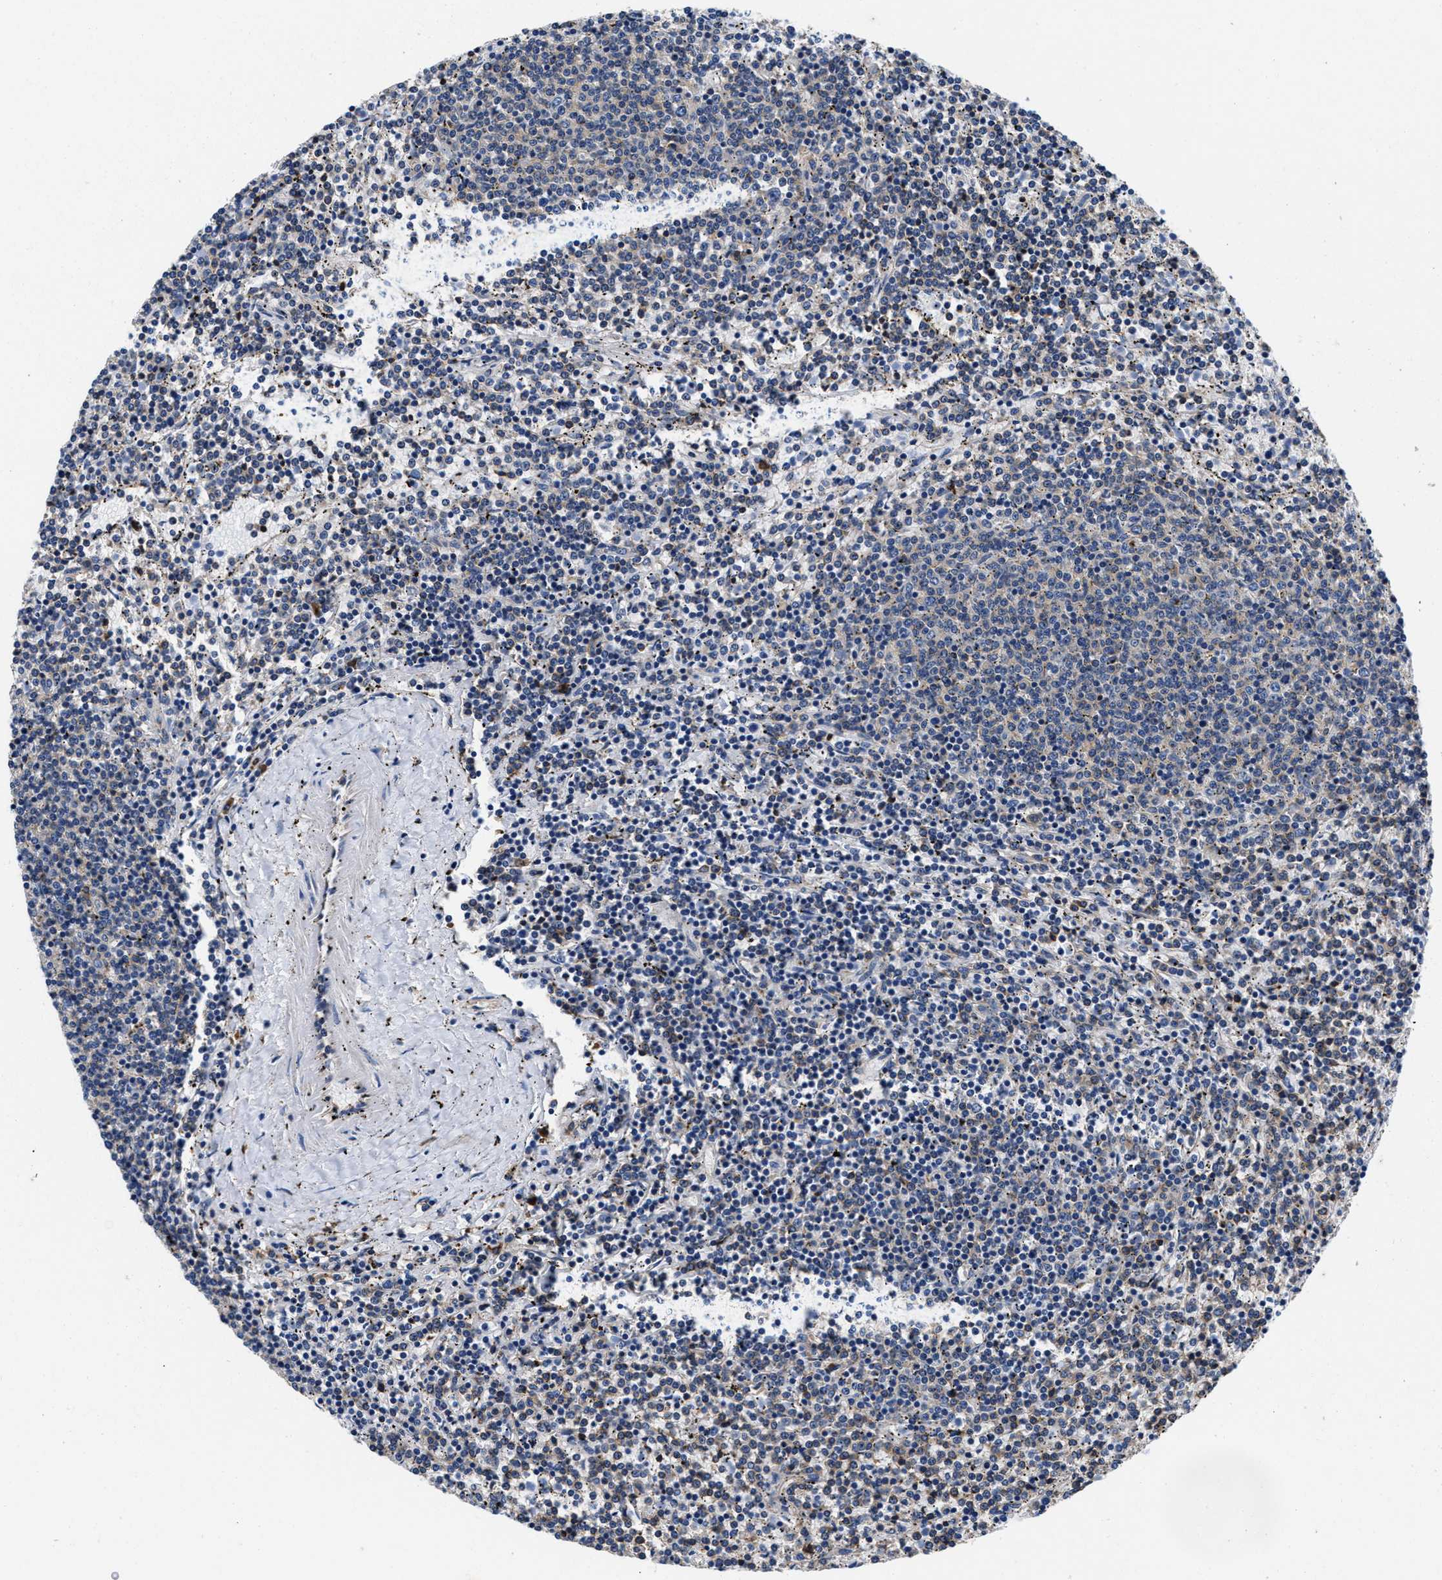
{"staining": {"intensity": "negative", "quantity": "none", "location": "none"}, "tissue": "lymphoma", "cell_type": "Tumor cells", "image_type": "cancer", "snomed": [{"axis": "morphology", "description": "Malignant lymphoma, non-Hodgkin's type, Low grade"}, {"axis": "topography", "description": "Spleen"}], "caption": "IHC histopathology image of low-grade malignant lymphoma, non-Hodgkin's type stained for a protein (brown), which exhibits no expression in tumor cells.", "gene": "PPP1R9B", "patient": {"sex": "female", "age": 50}}